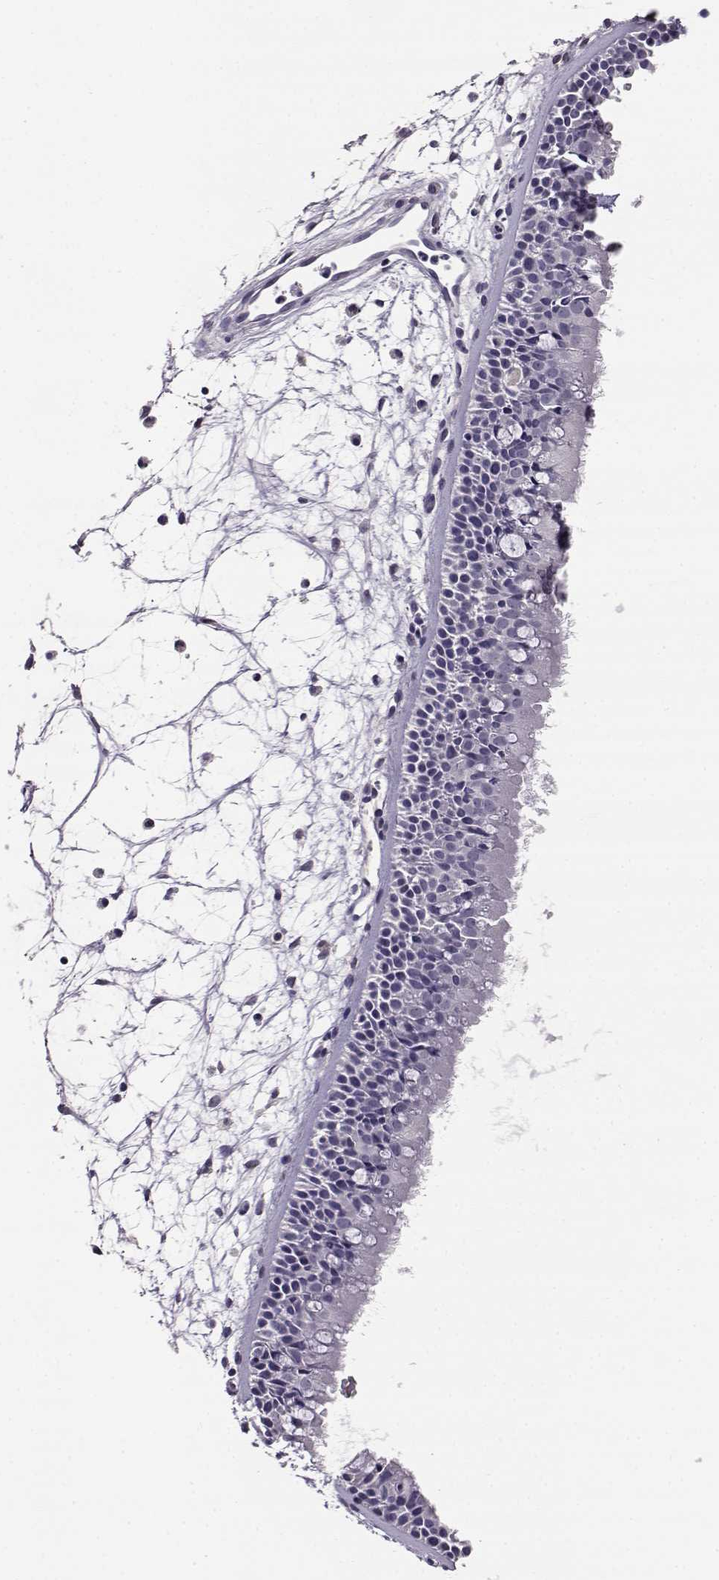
{"staining": {"intensity": "negative", "quantity": "none", "location": "none"}, "tissue": "nasopharynx", "cell_type": "Respiratory epithelial cells", "image_type": "normal", "snomed": [{"axis": "morphology", "description": "Normal tissue, NOS"}, {"axis": "topography", "description": "Nasopharynx"}], "caption": "DAB immunohistochemical staining of benign nasopharynx demonstrates no significant expression in respiratory epithelial cells.", "gene": "AKR1B1", "patient": {"sex": "female", "age": 68}}